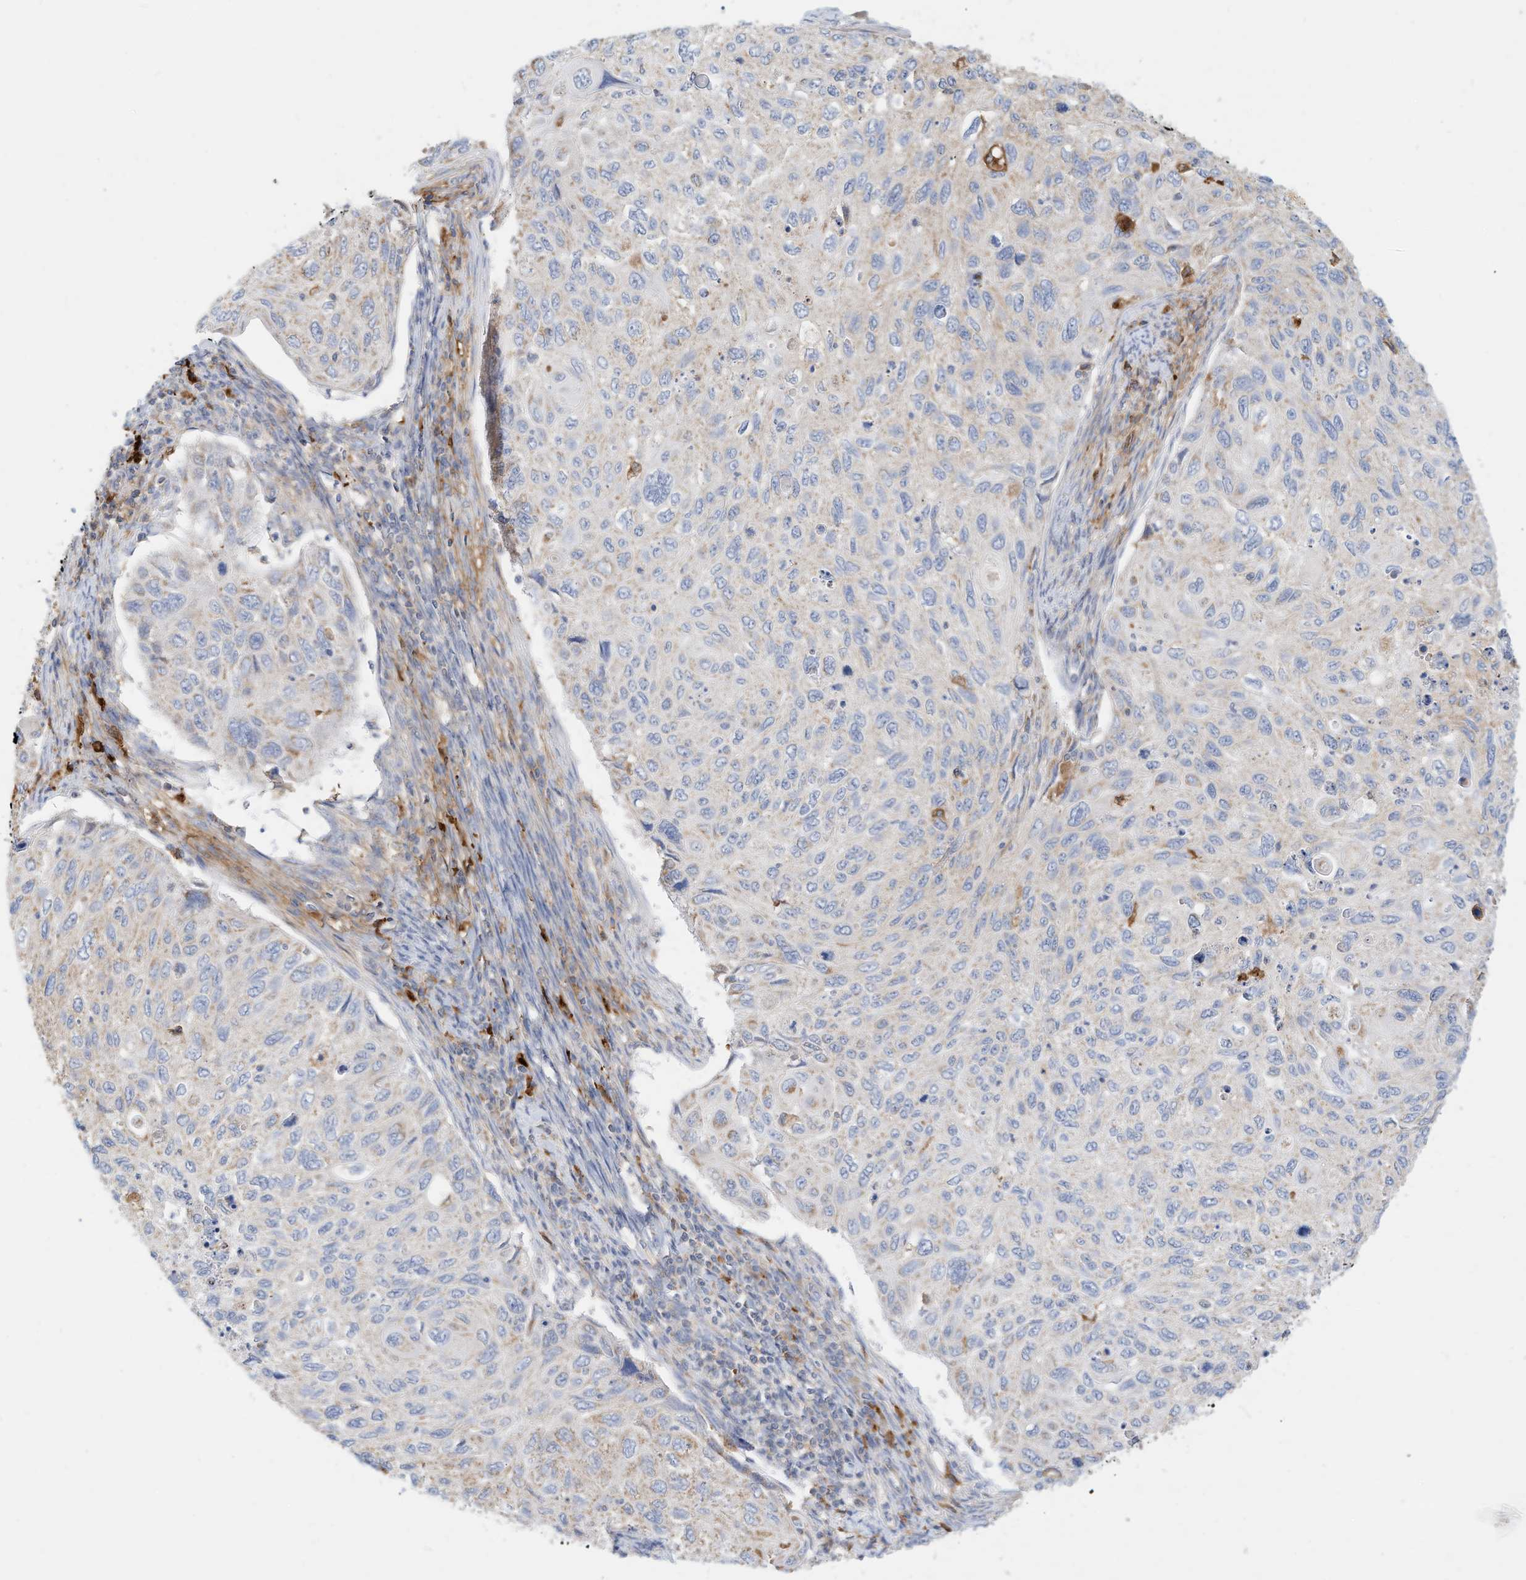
{"staining": {"intensity": "weak", "quantity": "<25%", "location": "cytoplasmic/membranous"}, "tissue": "cervical cancer", "cell_type": "Tumor cells", "image_type": "cancer", "snomed": [{"axis": "morphology", "description": "Squamous cell carcinoma, NOS"}, {"axis": "topography", "description": "Cervix"}], "caption": "Cervical squamous cell carcinoma was stained to show a protein in brown. There is no significant expression in tumor cells.", "gene": "RHOH", "patient": {"sex": "female", "age": 70}}